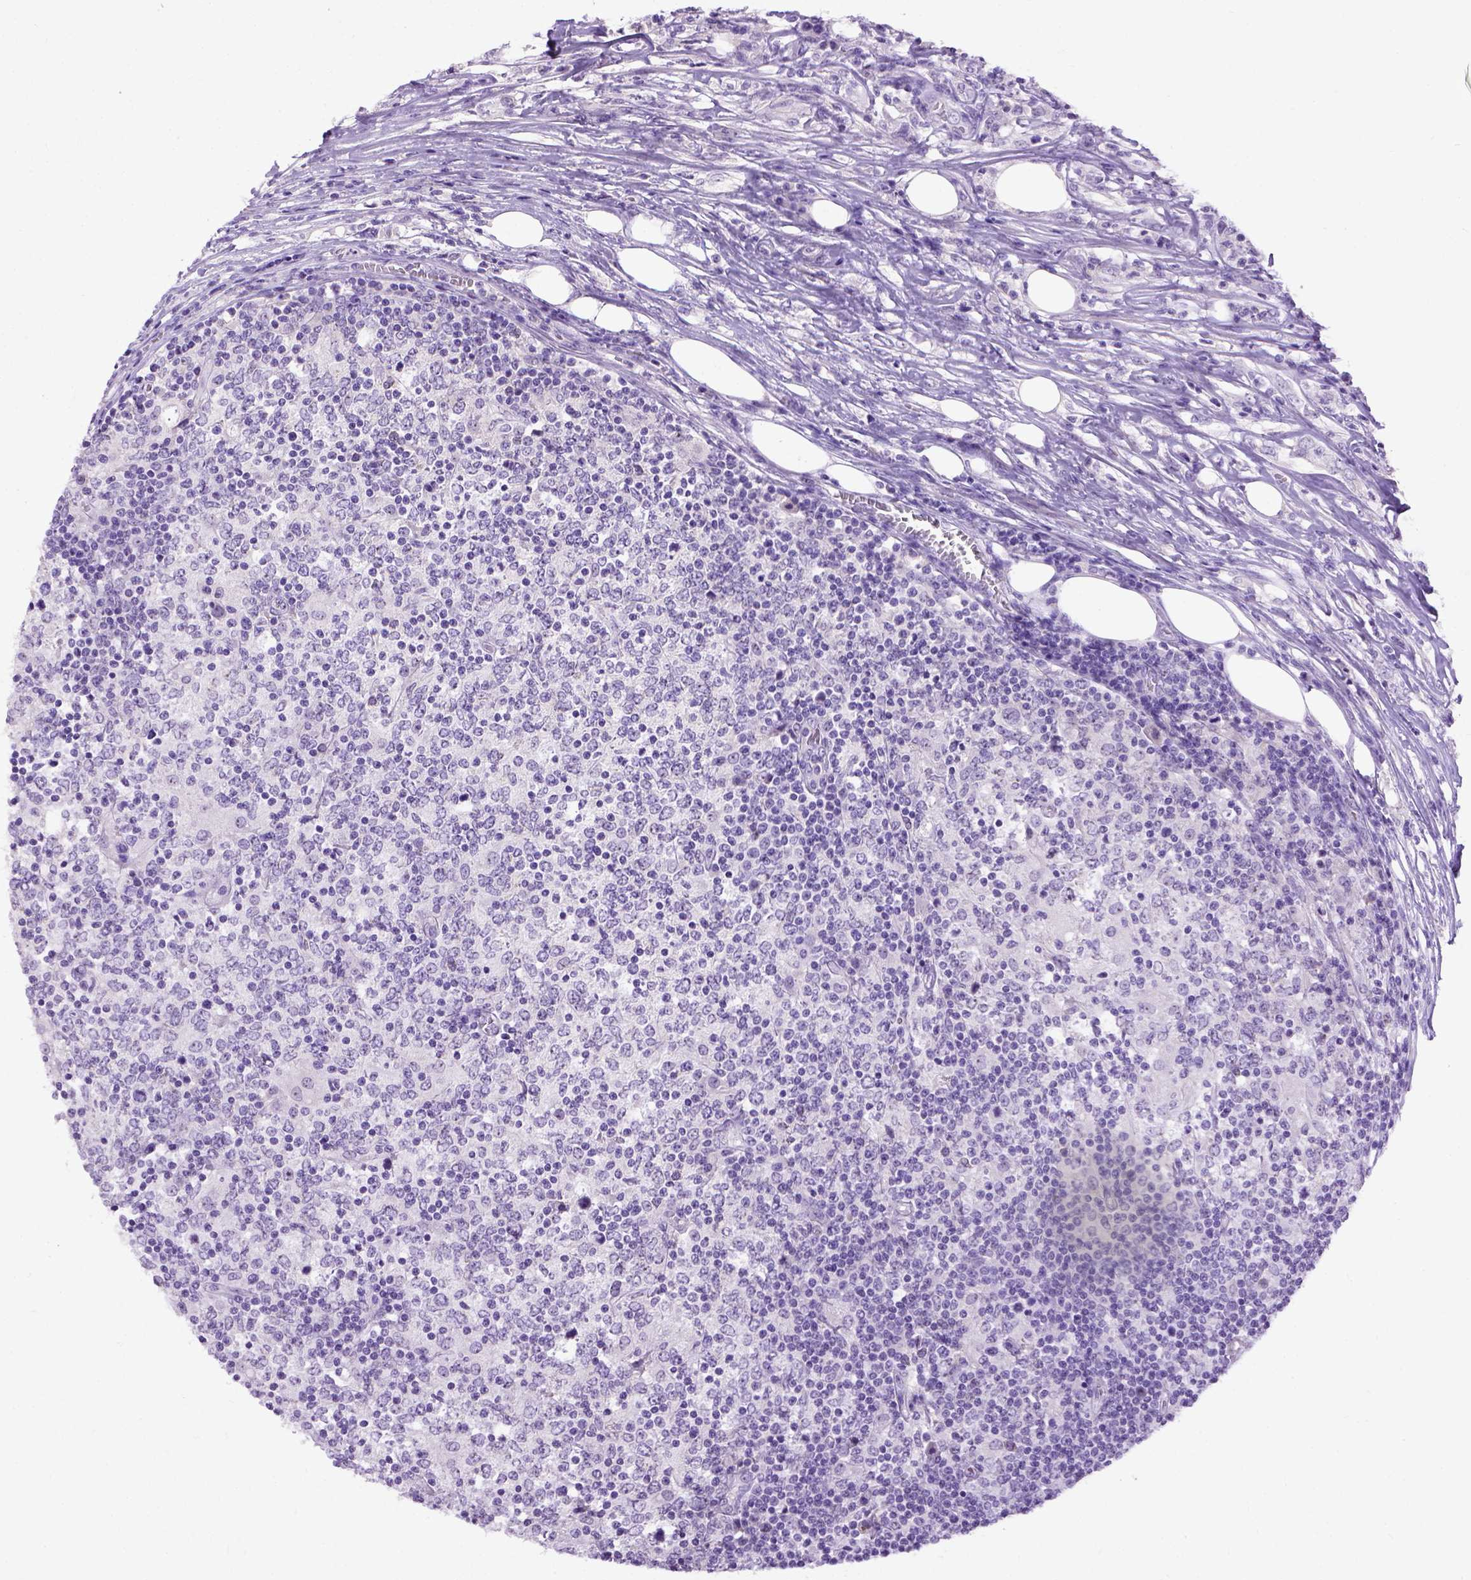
{"staining": {"intensity": "negative", "quantity": "none", "location": "none"}, "tissue": "lymphoma", "cell_type": "Tumor cells", "image_type": "cancer", "snomed": [{"axis": "morphology", "description": "Malignant lymphoma, non-Hodgkin's type, High grade"}, {"axis": "topography", "description": "Lymph node"}], "caption": "DAB immunohistochemical staining of high-grade malignant lymphoma, non-Hodgkin's type exhibits no significant expression in tumor cells. (DAB immunohistochemistry visualized using brightfield microscopy, high magnification).", "gene": "UTP4", "patient": {"sex": "female", "age": 84}}